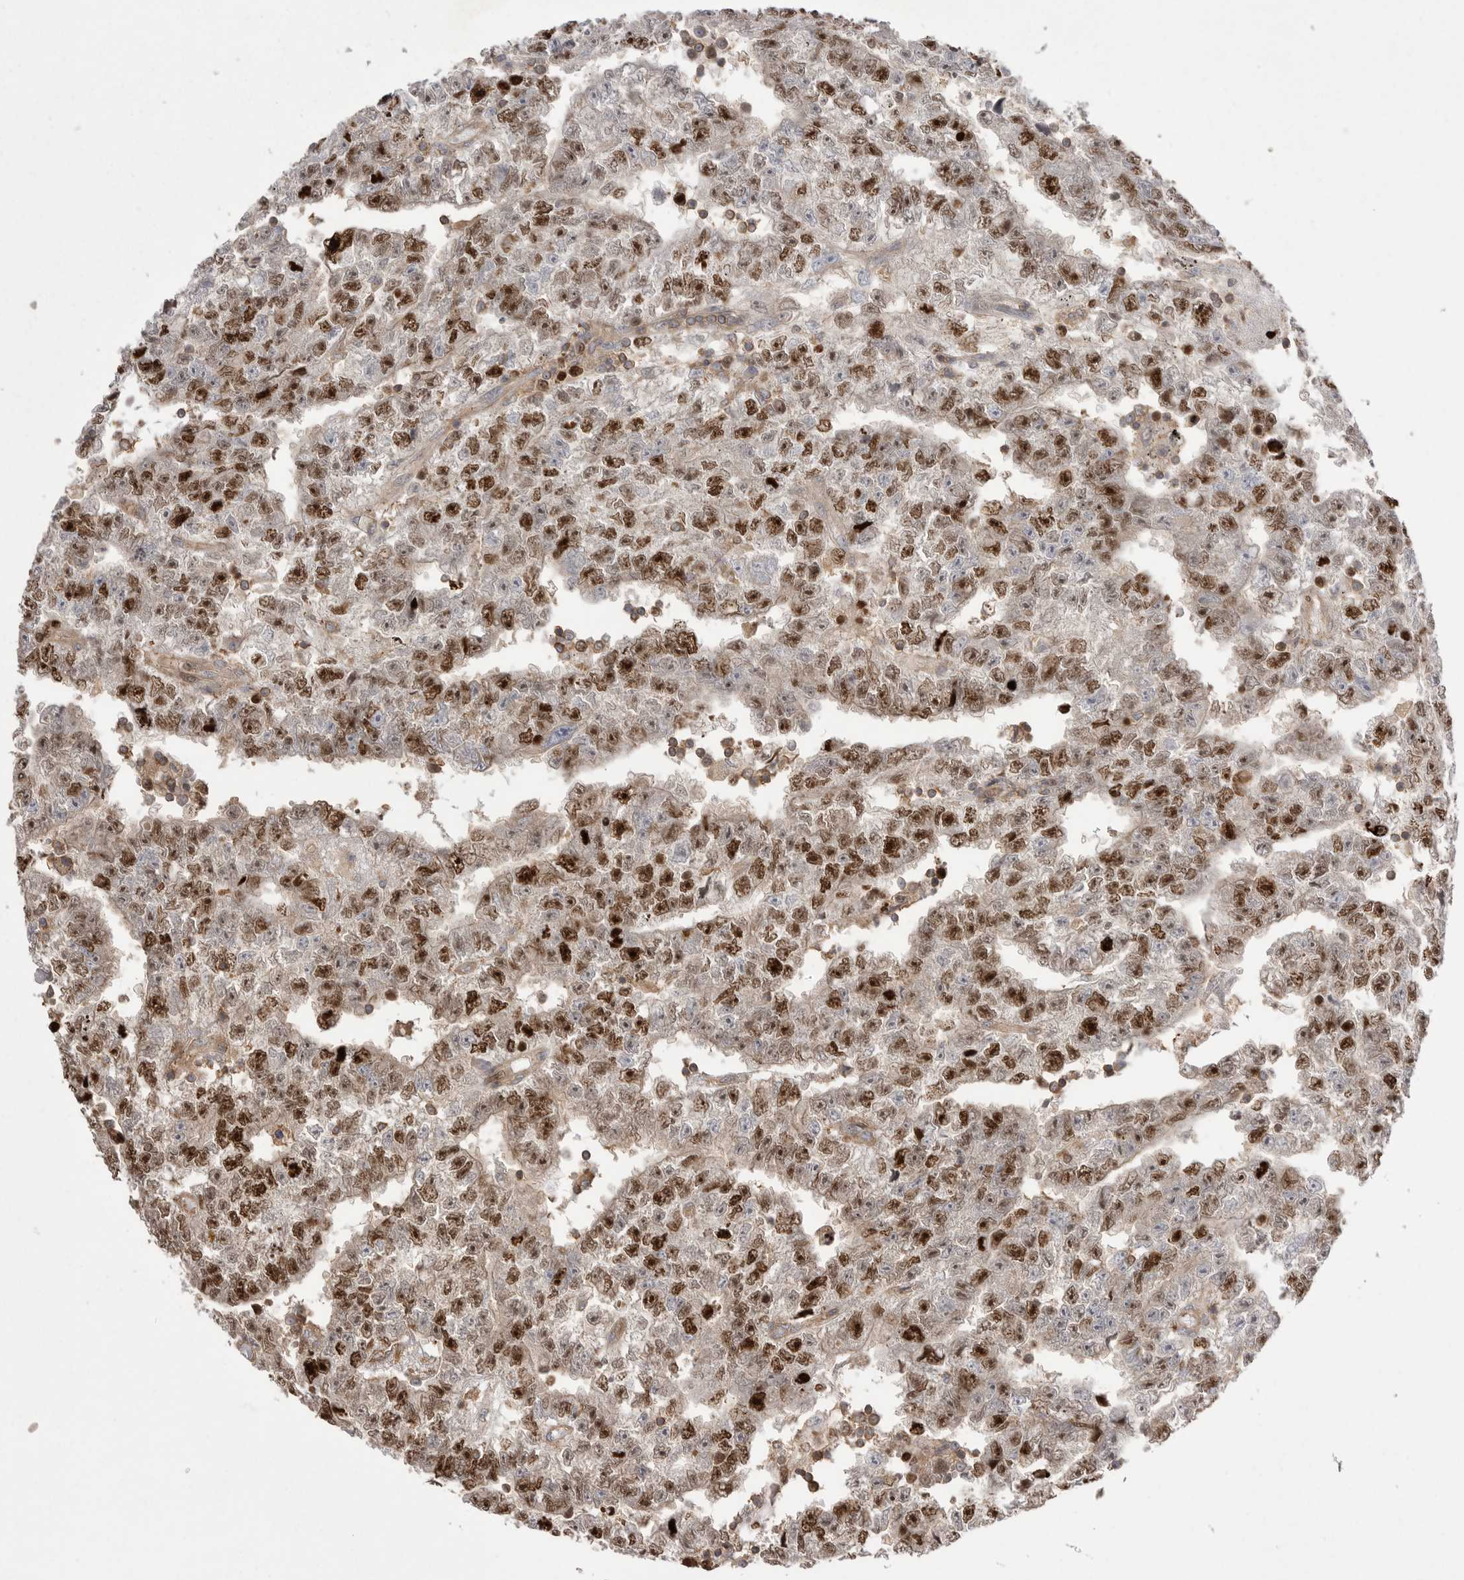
{"staining": {"intensity": "strong", "quantity": ">75%", "location": "cytoplasmic/membranous,nuclear"}, "tissue": "testis cancer", "cell_type": "Tumor cells", "image_type": "cancer", "snomed": [{"axis": "morphology", "description": "Carcinoma, Embryonal, NOS"}, {"axis": "topography", "description": "Testis"}], "caption": "Protein staining by IHC shows strong cytoplasmic/membranous and nuclear expression in approximately >75% of tumor cells in testis cancer (embryonal carcinoma). Immunohistochemistry (ihc) stains the protein in brown and the nuclei are stained blue.", "gene": "TOP2A", "patient": {"sex": "male", "age": 25}}